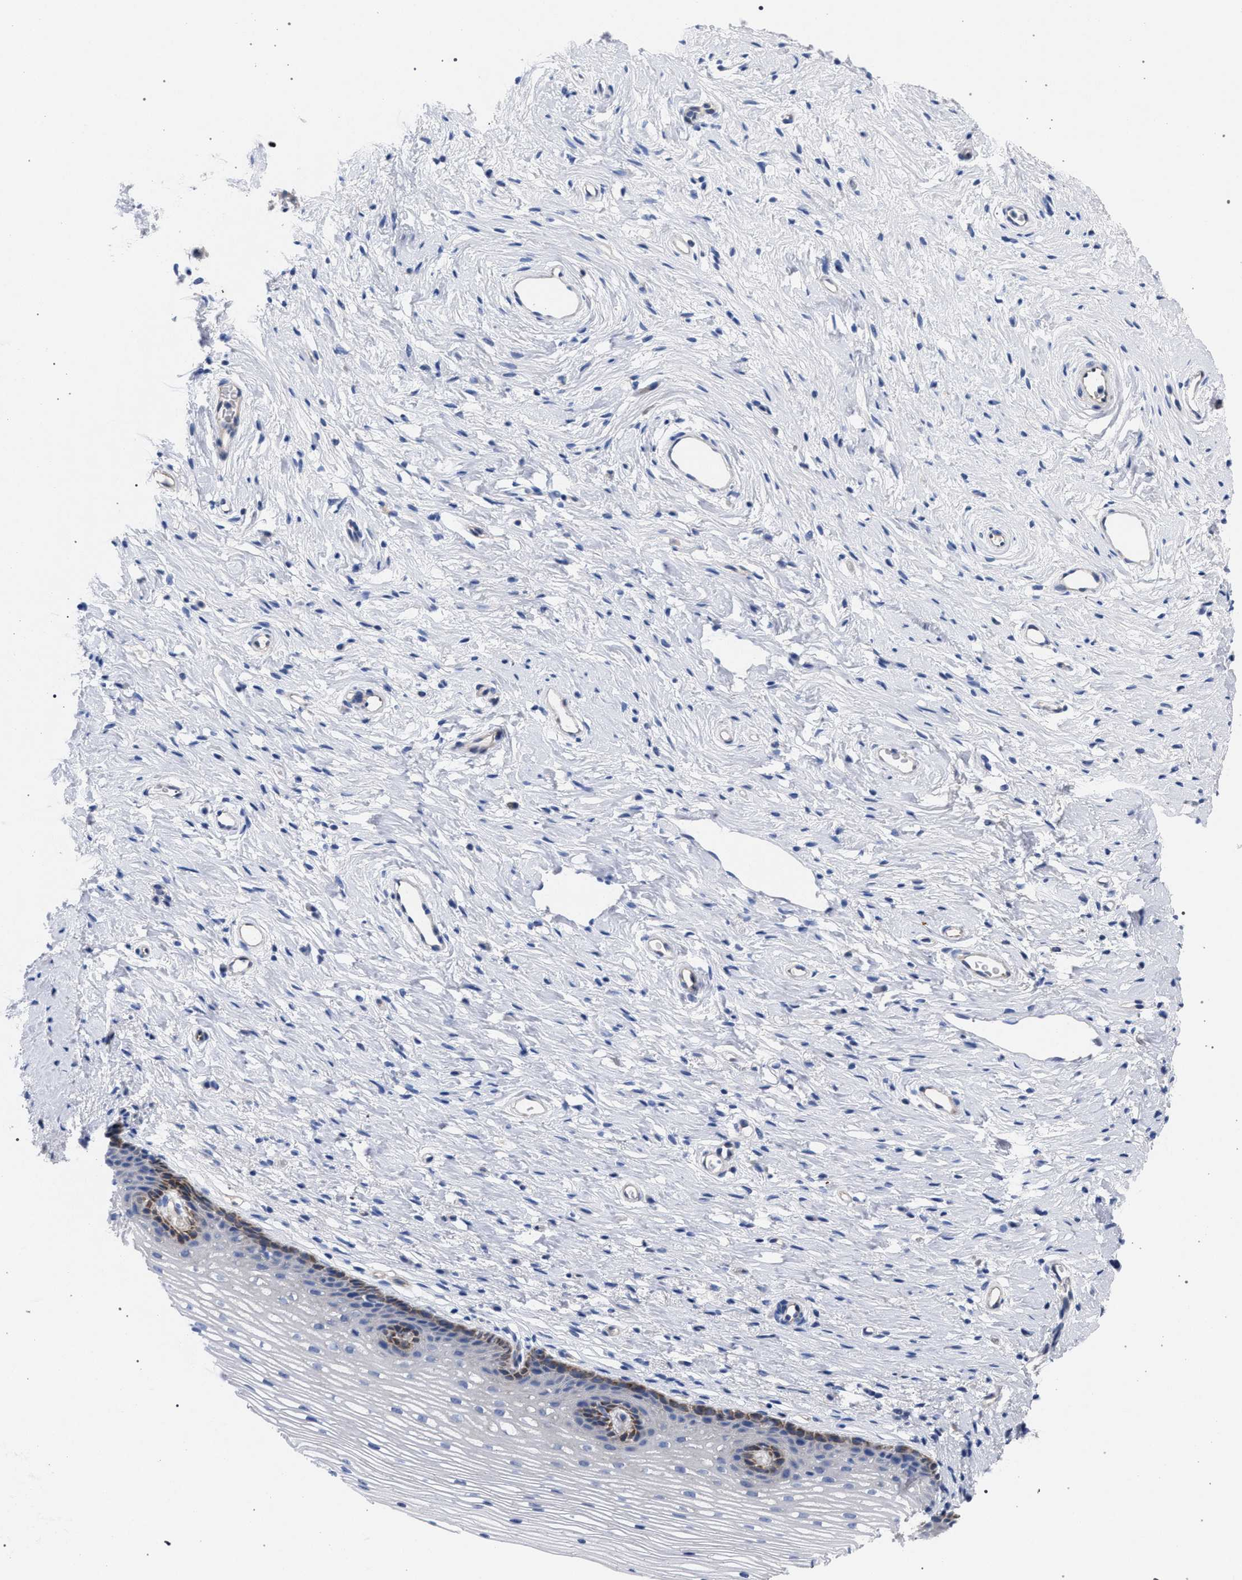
{"staining": {"intensity": "weak", "quantity": "<25%", "location": "cytoplasmic/membranous"}, "tissue": "cervix", "cell_type": "Glandular cells", "image_type": "normal", "snomed": [{"axis": "morphology", "description": "Normal tissue, NOS"}, {"axis": "topography", "description": "Cervix"}], "caption": "An immunohistochemistry (IHC) image of benign cervix is shown. There is no staining in glandular cells of cervix. Brightfield microscopy of immunohistochemistry (IHC) stained with DAB (brown) and hematoxylin (blue), captured at high magnification.", "gene": "GMPR", "patient": {"sex": "female", "age": 77}}